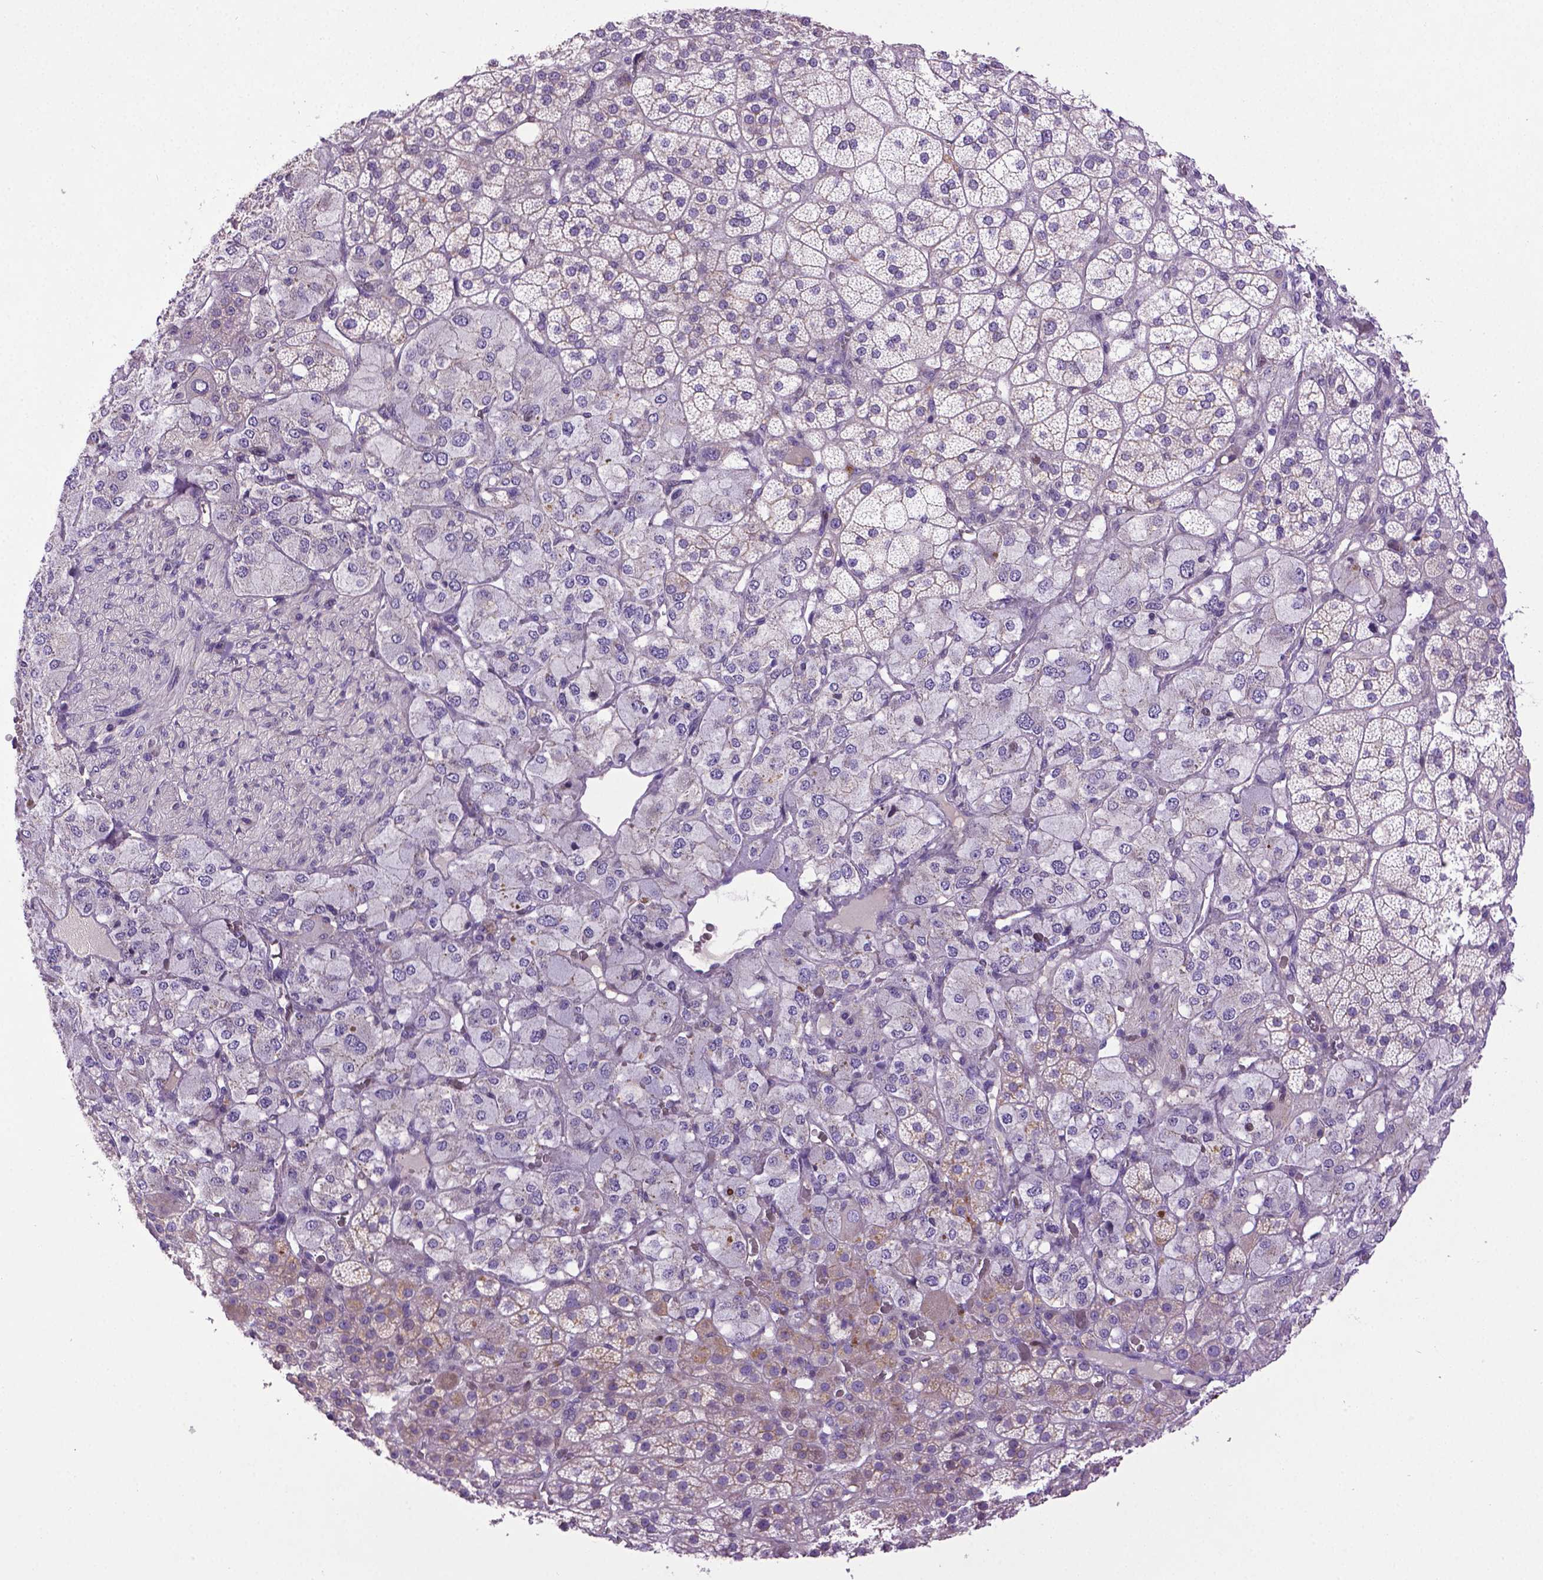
{"staining": {"intensity": "weak", "quantity": "<25%", "location": "cytoplasmic/membranous"}, "tissue": "adrenal gland", "cell_type": "Glandular cells", "image_type": "normal", "snomed": [{"axis": "morphology", "description": "Normal tissue, NOS"}, {"axis": "topography", "description": "Adrenal gland"}], "caption": "Glandular cells are negative for protein expression in normal human adrenal gland. (Brightfield microscopy of DAB immunohistochemistry at high magnification).", "gene": "CCER2", "patient": {"sex": "female", "age": 60}}